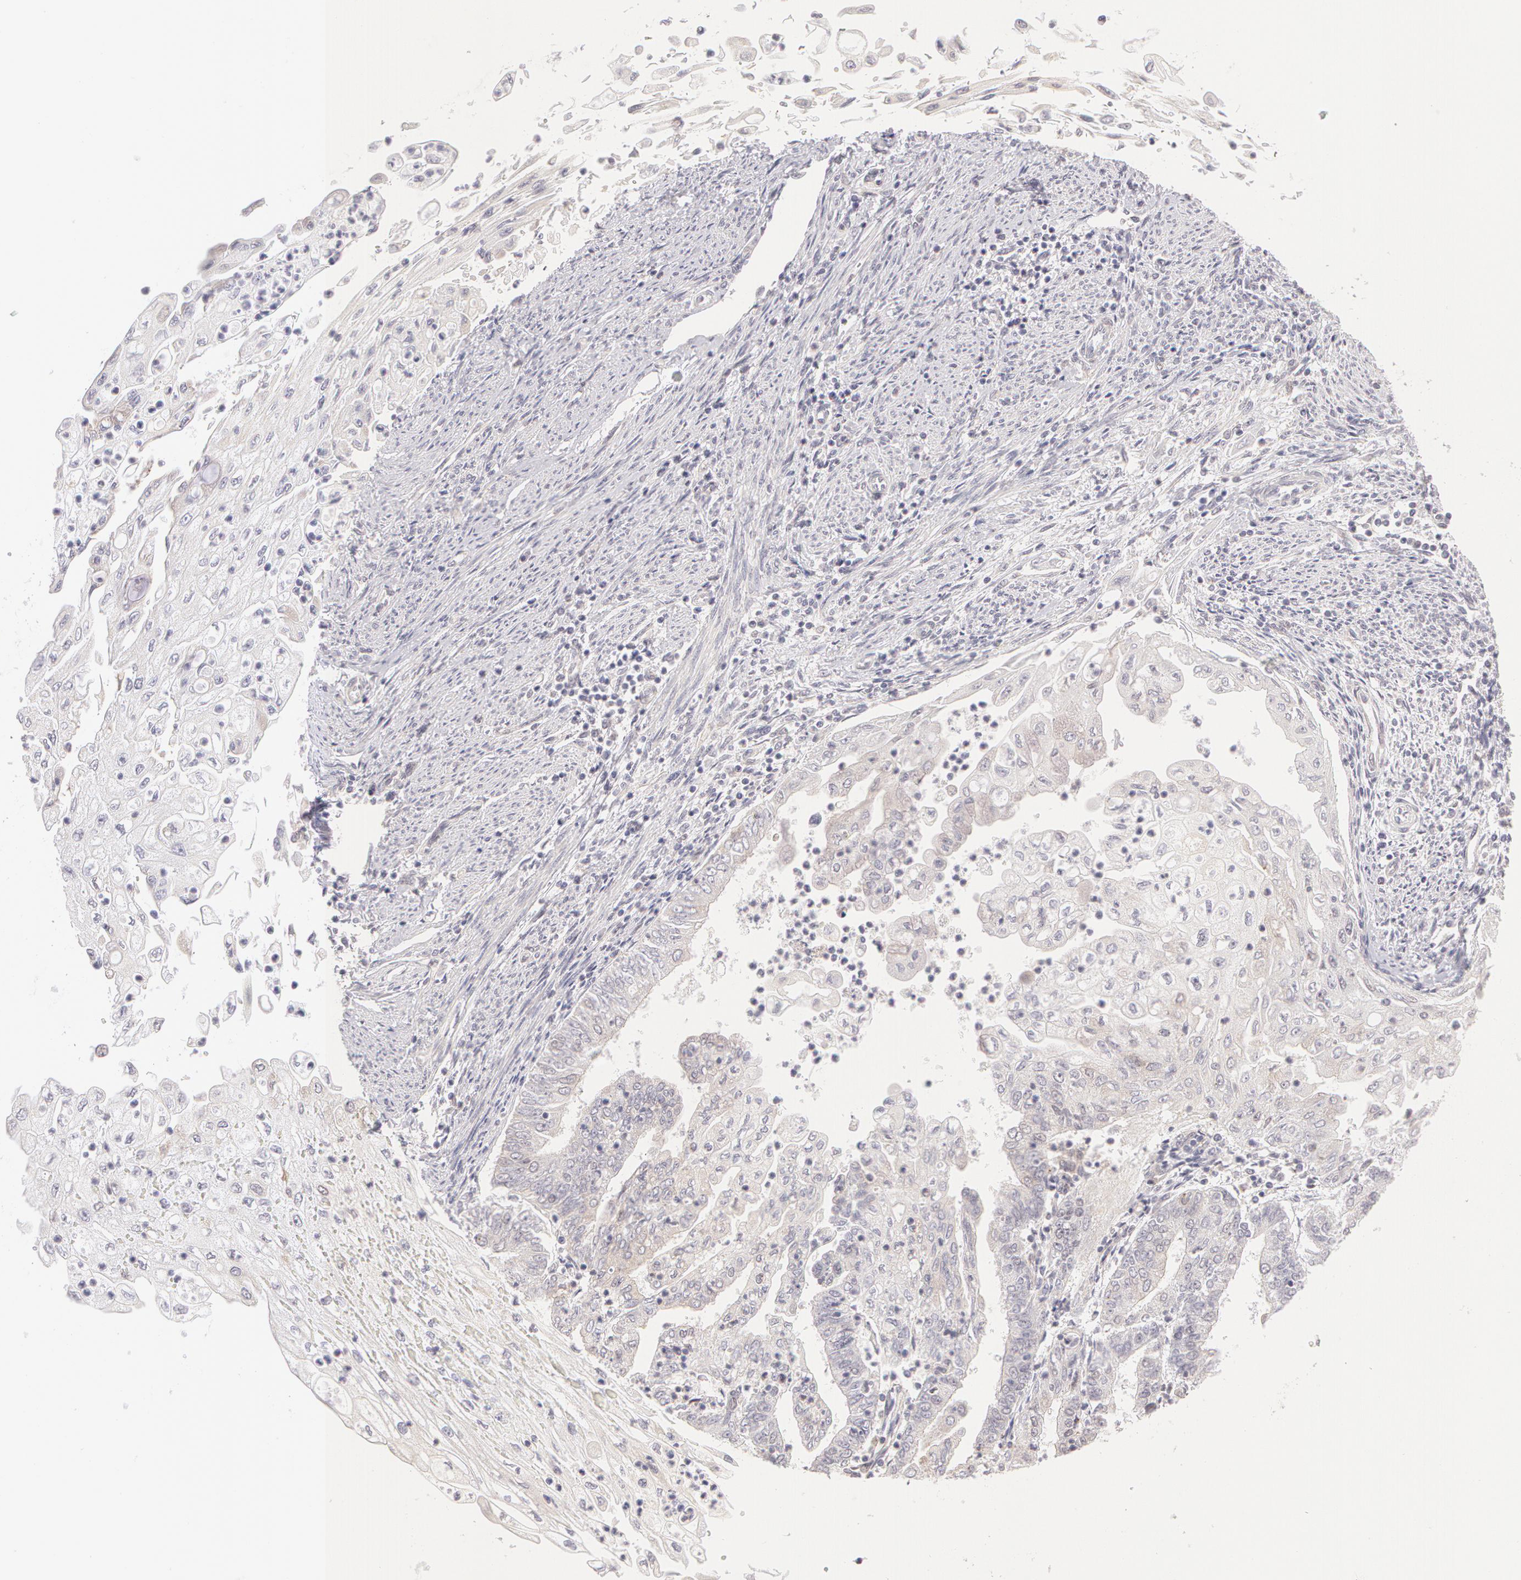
{"staining": {"intensity": "negative", "quantity": "none", "location": "none"}, "tissue": "endometrial cancer", "cell_type": "Tumor cells", "image_type": "cancer", "snomed": [{"axis": "morphology", "description": "Adenocarcinoma, NOS"}, {"axis": "topography", "description": "Endometrium"}], "caption": "A micrograph of endometrial cancer (adenocarcinoma) stained for a protein displays no brown staining in tumor cells. (Stains: DAB (3,3'-diaminobenzidine) immunohistochemistry (IHC) with hematoxylin counter stain, Microscopy: brightfield microscopy at high magnification).", "gene": "ZNF597", "patient": {"sex": "female", "age": 75}}